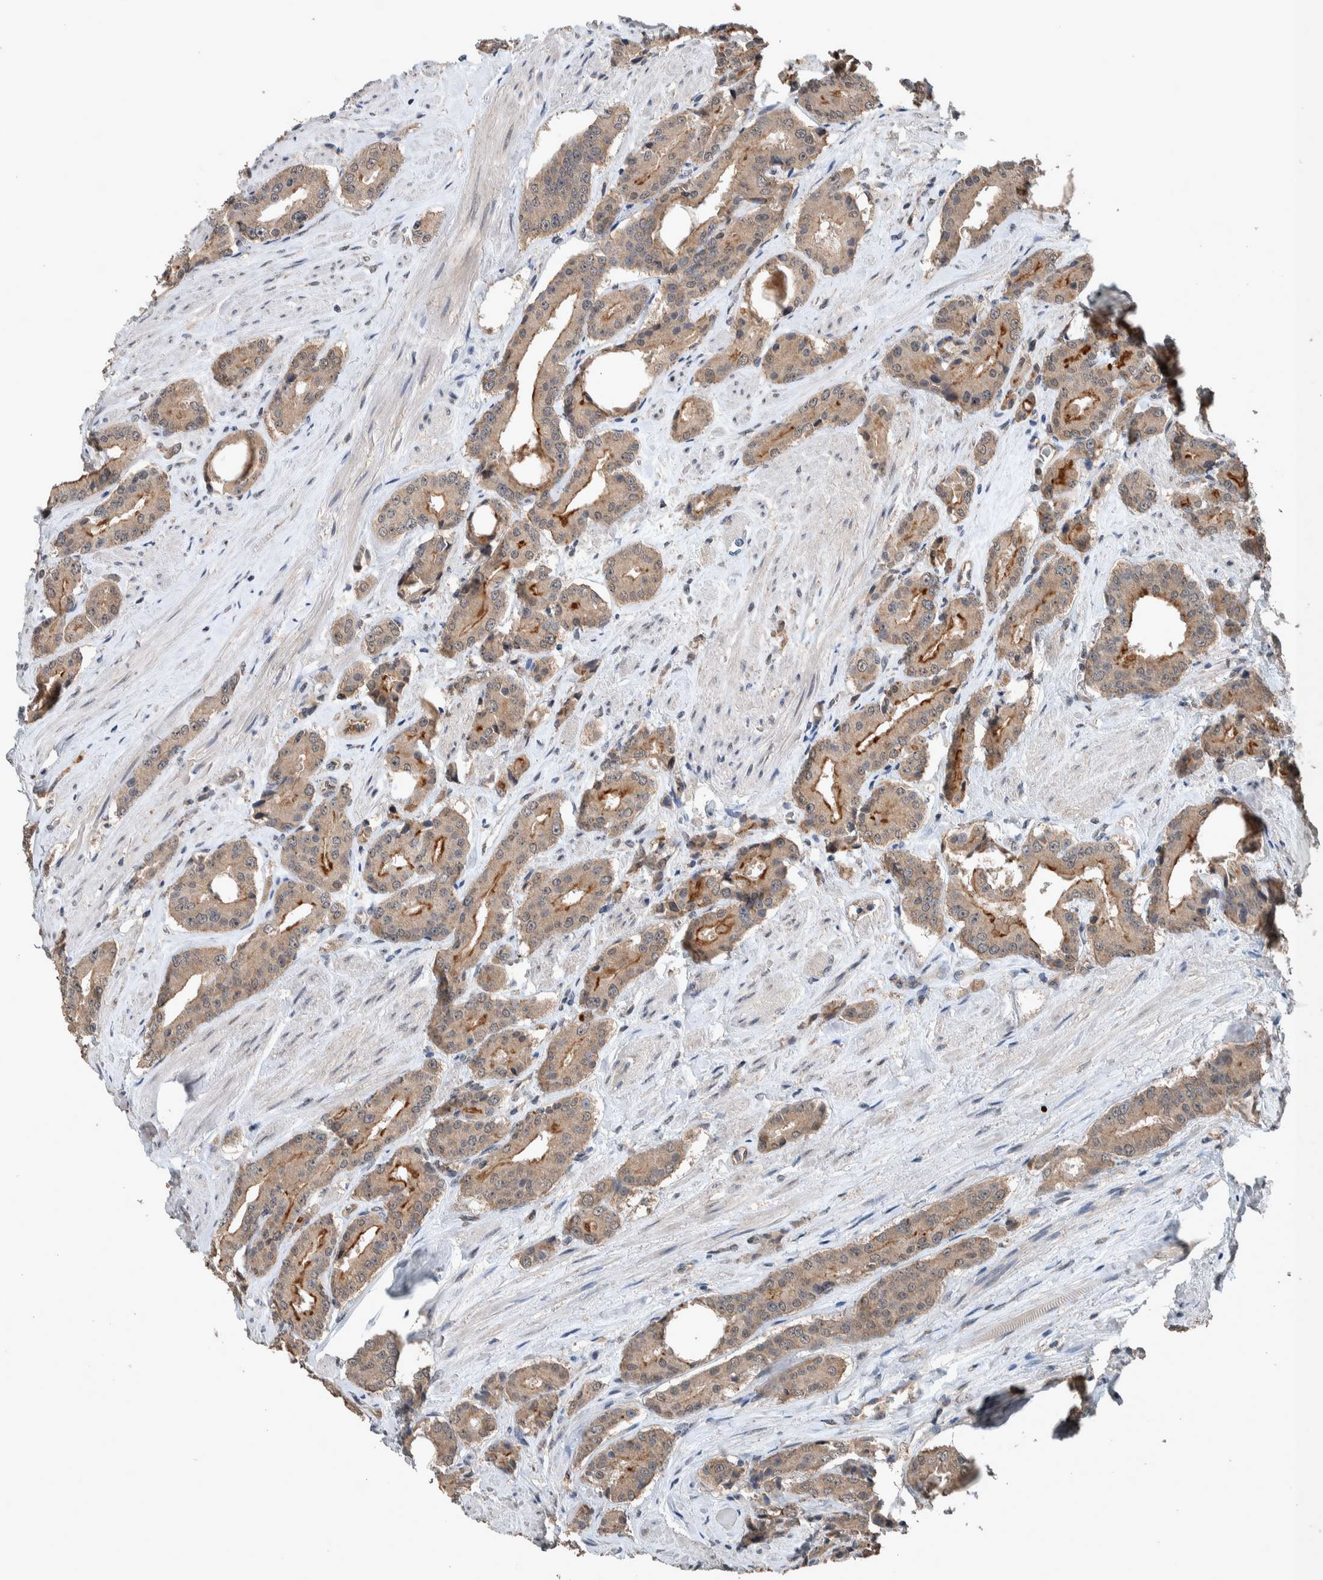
{"staining": {"intensity": "moderate", "quantity": ">75%", "location": "cytoplasmic/membranous"}, "tissue": "prostate cancer", "cell_type": "Tumor cells", "image_type": "cancer", "snomed": [{"axis": "morphology", "description": "Adenocarcinoma, High grade"}, {"axis": "topography", "description": "Prostate"}], "caption": "Prostate cancer (high-grade adenocarcinoma) tissue reveals moderate cytoplasmic/membranous expression in about >75% of tumor cells Nuclei are stained in blue.", "gene": "MYO1E", "patient": {"sex": "male", "age": 71}}